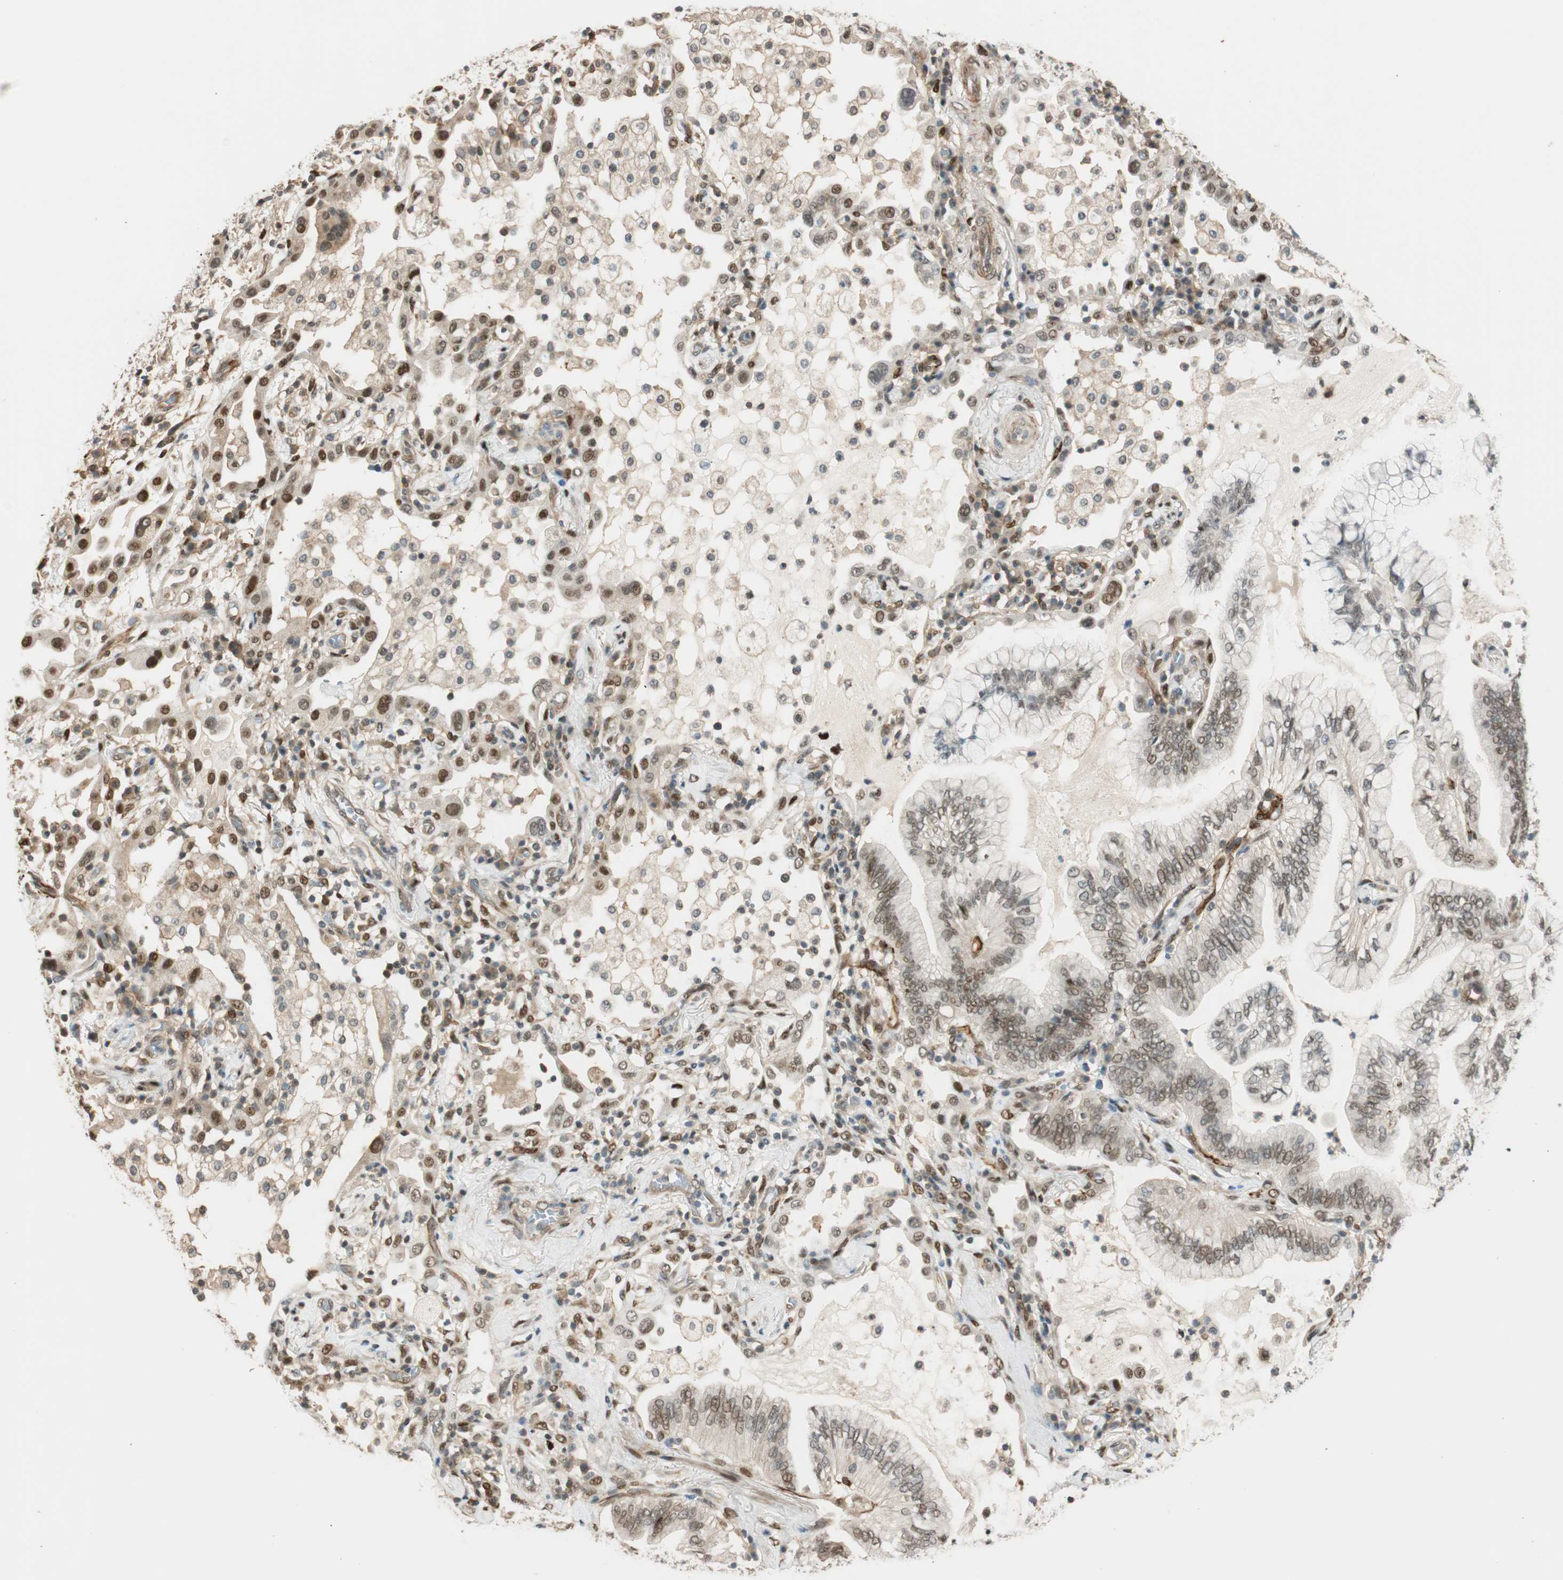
{"staining": {"intensity": "negative", "quantity": "none", "location": "none"}, "tissue": "lung cancer", "cell_type": "Tumor cells", "image_type": "cancer", "snomed": [{"axis": "morphology", "description": "Normal tissue, NOS"}, {"axis": "morphology", "description": "Adenocarcinoma, NOS"}, {"axis": "topography", "description": "Bronchus"}, {"axis": "topography", "description": "Lung"}], "caption": "There is no significant expression in tumor cells of lung cancer.", "gene": "NES", "patient": {"sex": "female", "age": 70}}